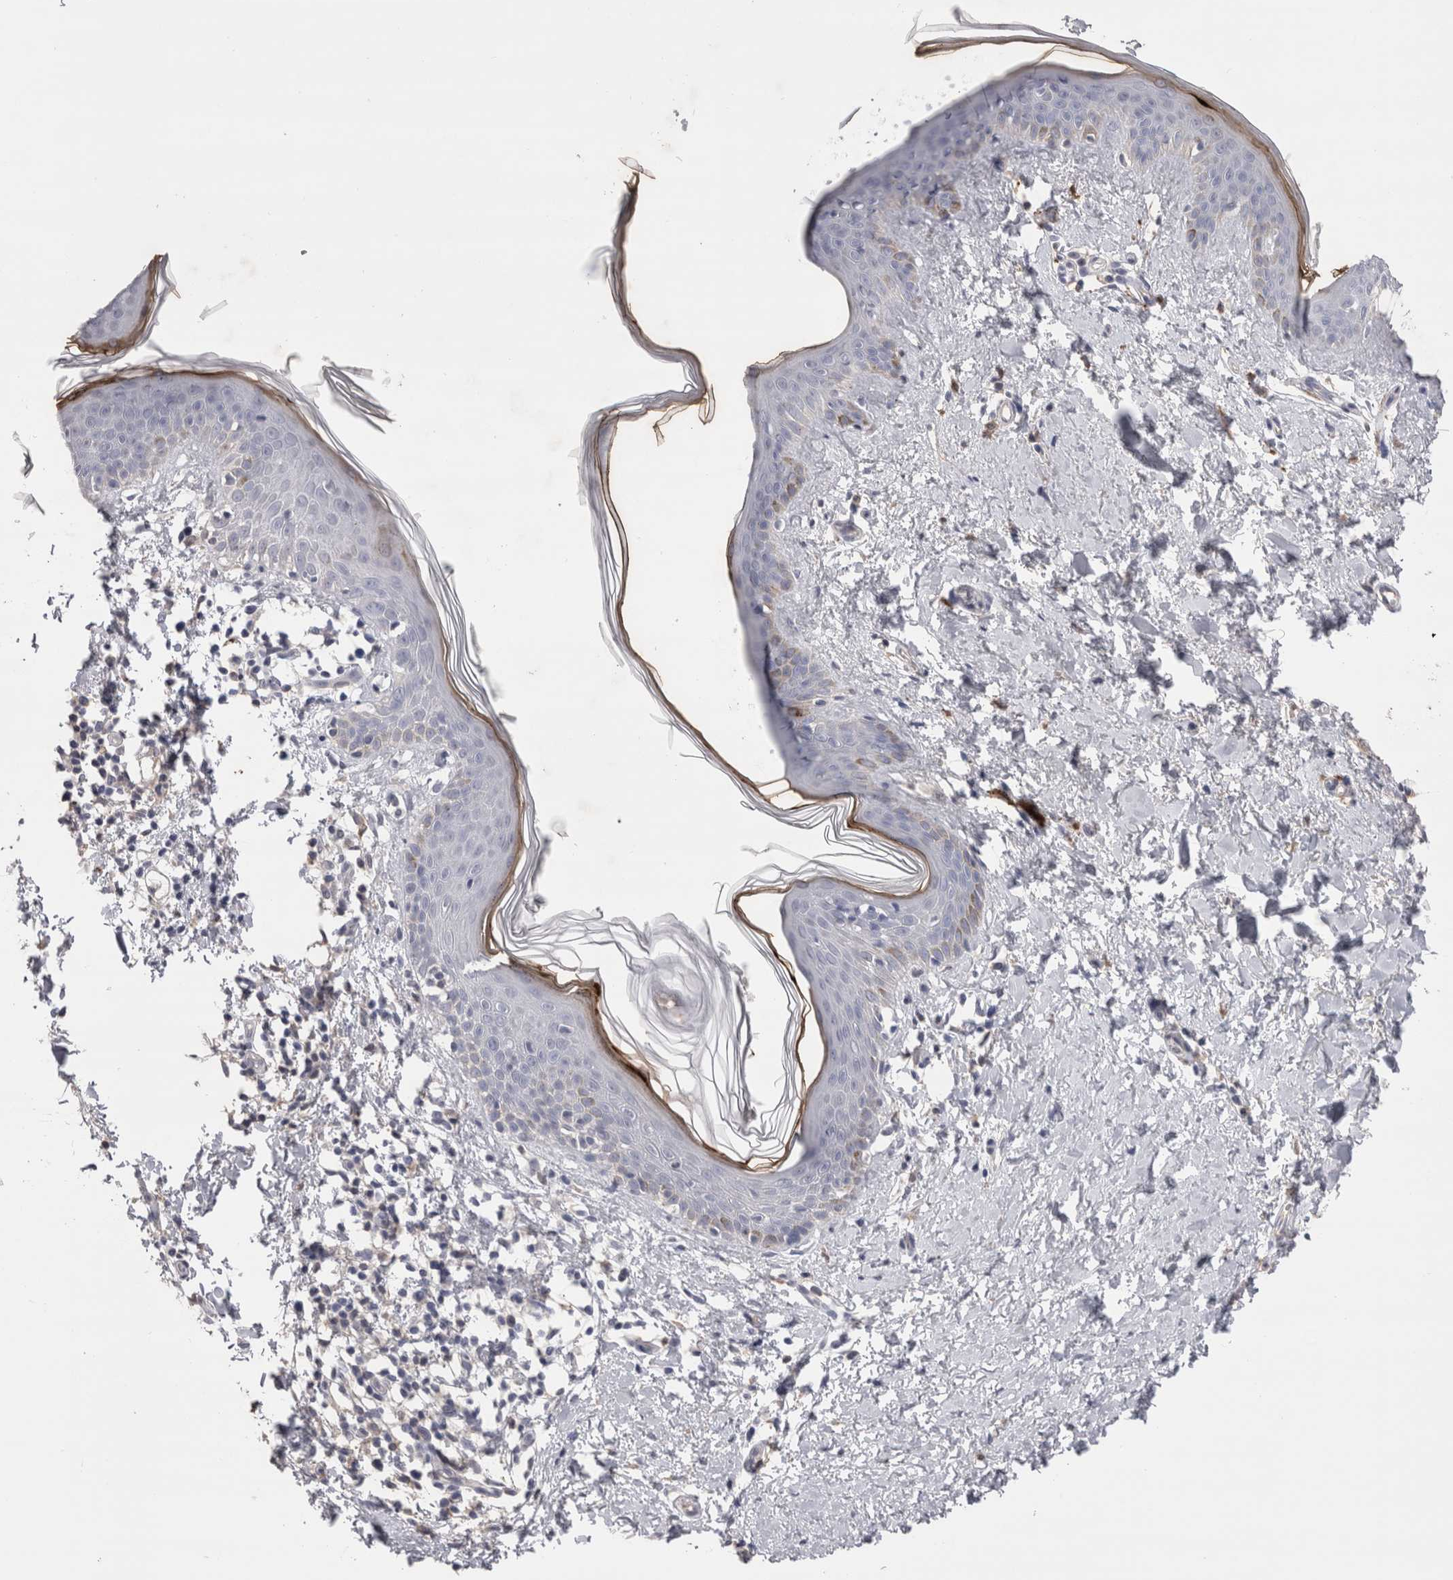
{"staining": {"intensity": "negative", "quantity": "none", "location": "none"}, "tissue": "skin", "cell_type": "Fibroblasts", "image_type": "normal", "snomed": [{"axis": "morphology", "description": "Normal tissue, NOS"}, {"axis": "topography", "description": "Skin"}], "caption": "High magnification brightfield microscopy of normal skin stained with DAB (3,3'-diaminobenzidine) (brown) and counterstained with hematoxylin (blue): fibroblasts show no significant staining. (Brightfield microscopy of DAB (3,3'-diaminobenzidine) immunohistochemistry at high magnification).", "gene": "REG1A", "patient": {"sex": "female", "age": 46}}